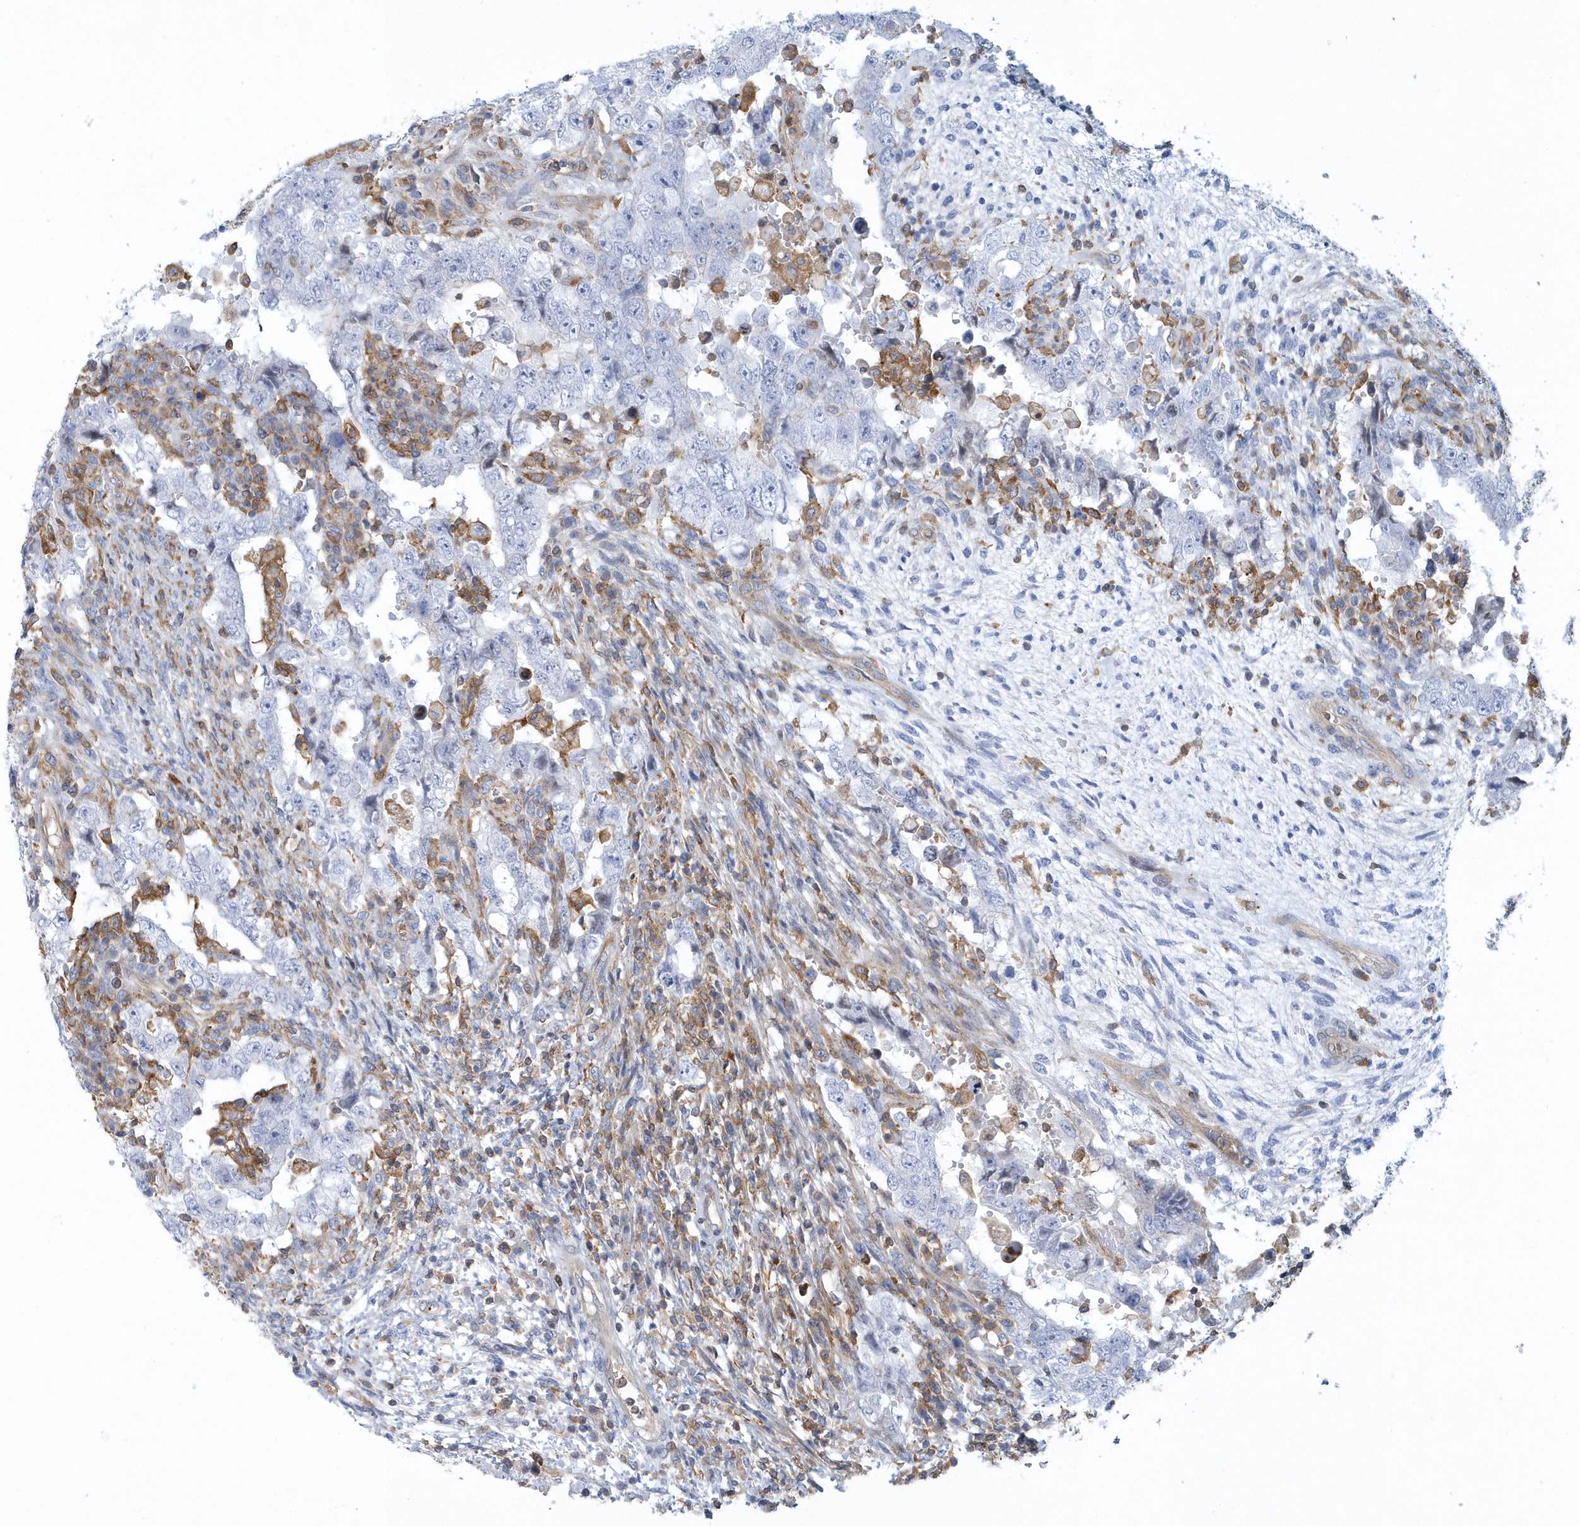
{"staining": {"intensity": "negative", "quantity": "none", "location": "none"}, "tissue": "testis cancer", "cell_type": "Tumor cells", "image_type": "cancer", "snomed": [{"axis": "morphology", "description": "Carcinoma, Embryonal, NOS"}, {"axis": "topography", "description": "Testis"}], "caption": "An image of human embryonal carcinoma (testis) is negative for staining in tumor cells. (DAB (3,3'-diaminobenzidine) IHC visualized using brightfield microscopy, high magnification).", "gene": "ARAP2", "patient": {"sex": "male", "age": 26}}